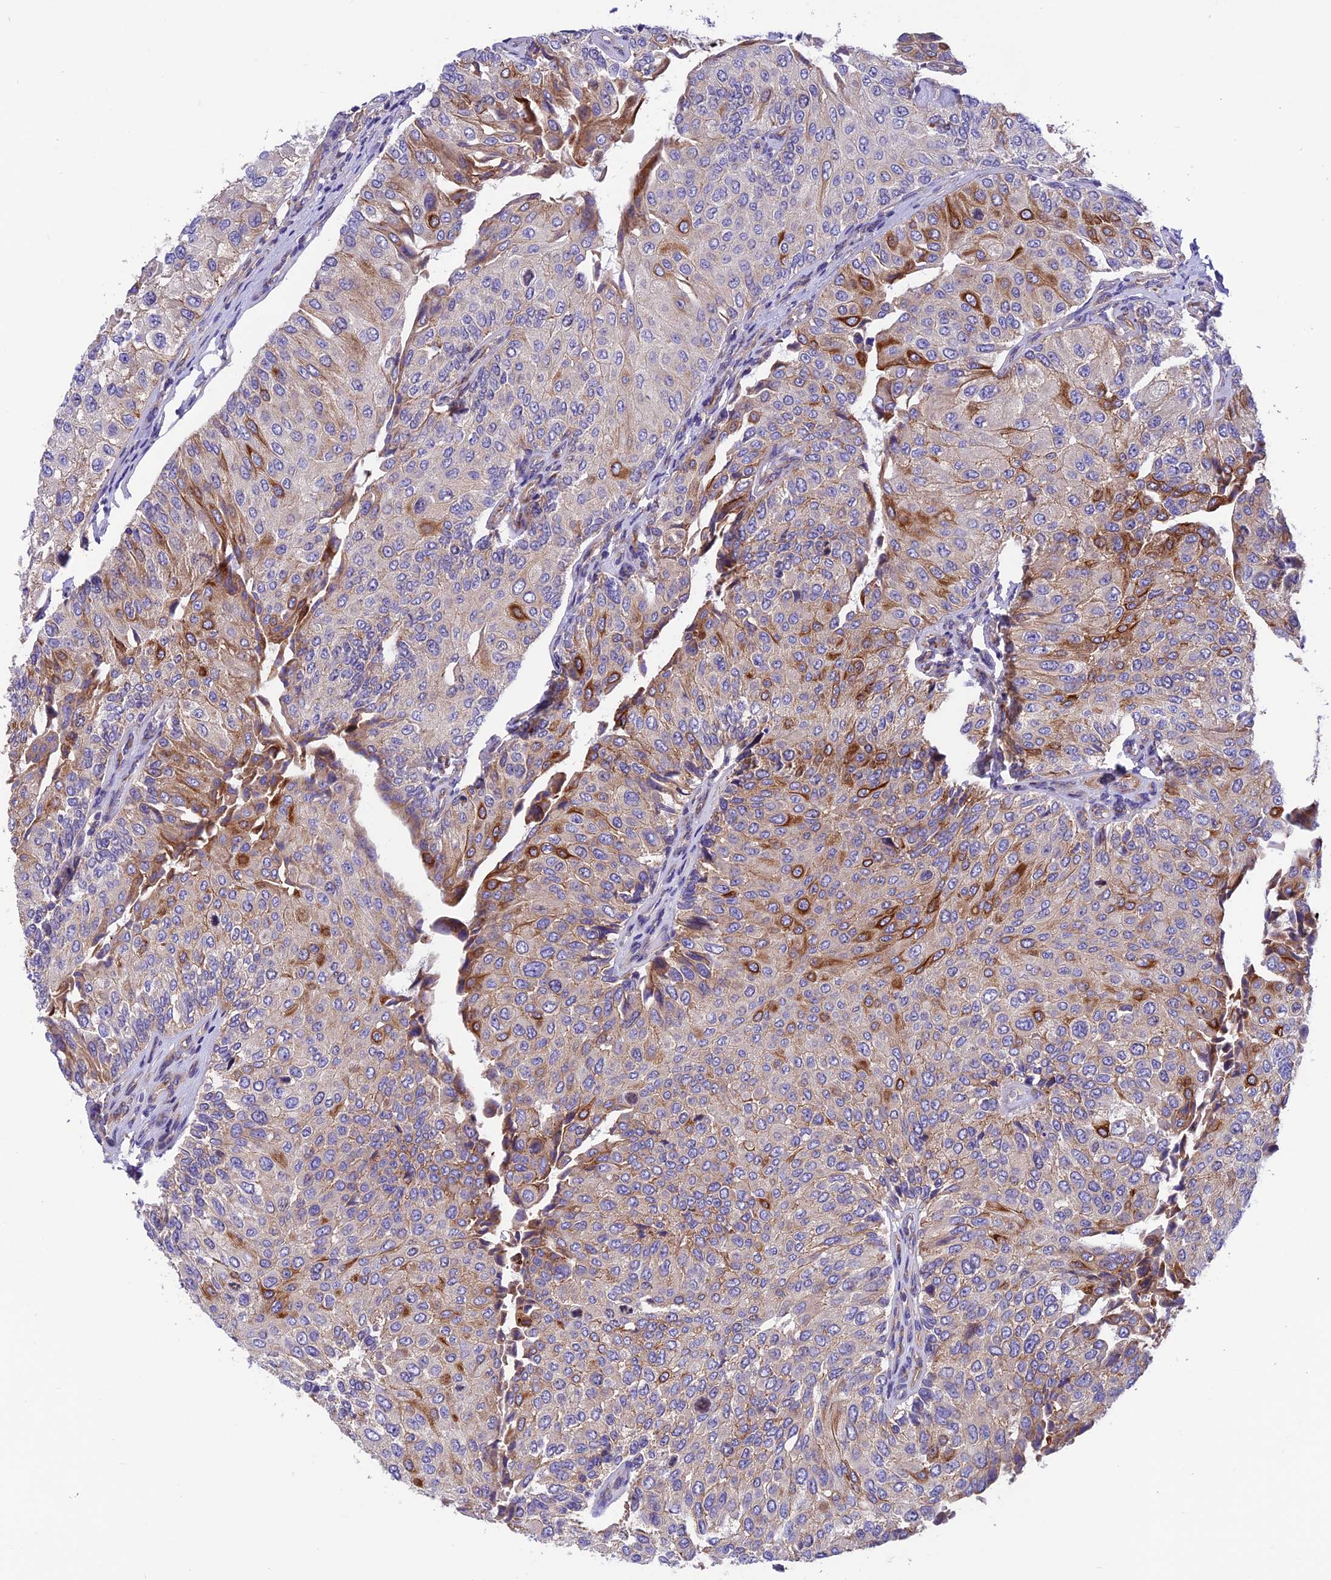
{"staining": {"intensity": "strong", "quantity": "<25%", "location": "cytoplasmic/membranous"}, "tissue": "urothelial cancer", "cell_type": "Tumor cells", "image_type": "cancer", "snomed": [{"axis": "morphology", "description": "Urothelial carcinoma, High grade"}, {"axis": "topography", "description": "Kidney"}, {"axis": "topography", "description": "Urinary bladder"}], "caption": "Human urothelial cancer stained with a protein marker shows strong staining in tumor cells.", "gene": "VPS16", "patient": {"sex": "male", "age": 77}}